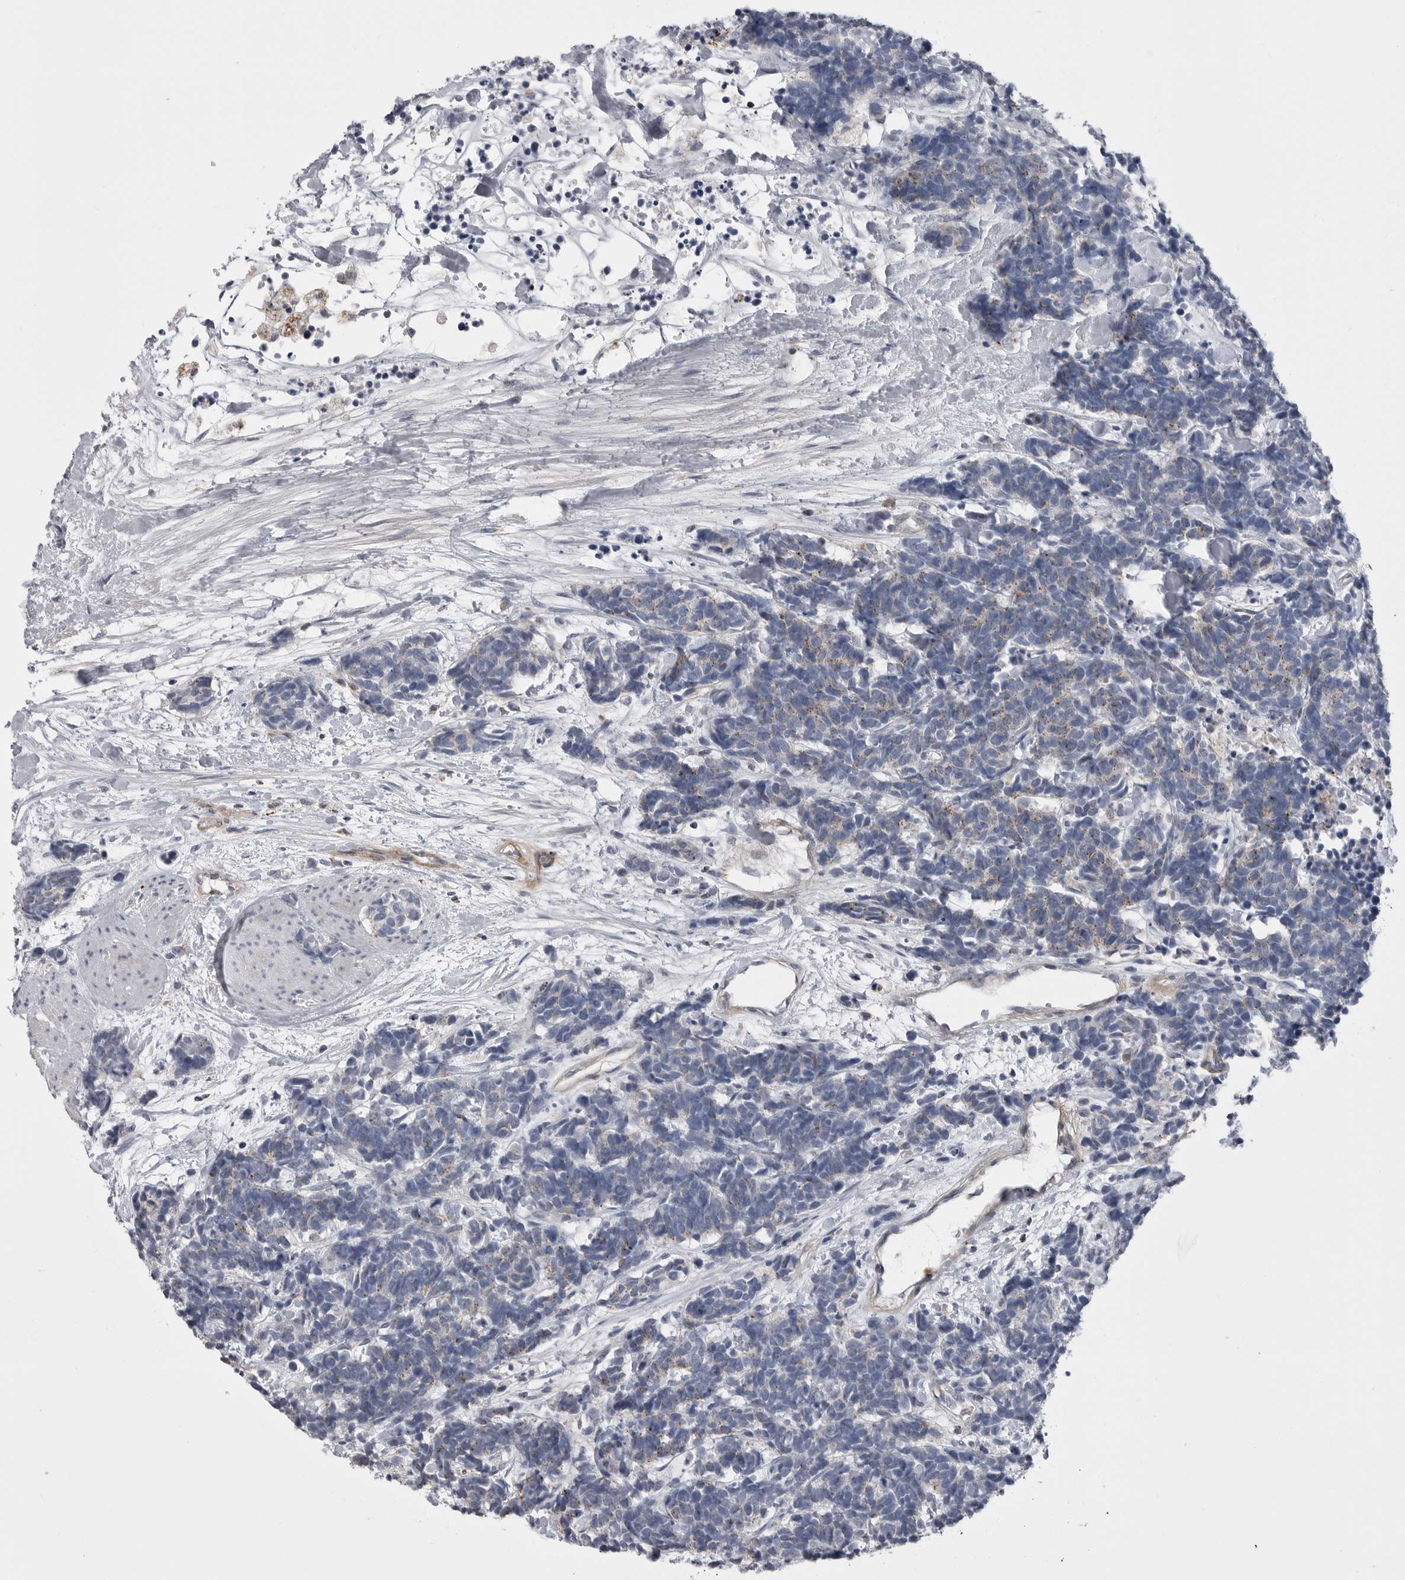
{"staining": {"intensity": "negative", "quantity": "none", "location": "none"}, "tissue": "carcinoid", "cell_type": "Tumor cells", "image_type": "cancer", "snomed": [{"axis": "morphology", "description": "Carcinoma, NOS"}, {"axis": "morphology", "description": "Carcinoid, malignant, NOS"}, {"axis": "topography", "description": "Urinary bladder"}], "caption": "Carcinoid was stained to show a protein in brown. There is no significant staining in tumor cells.", "gene": "PSPN", "patient": {"sex": "male", "age": 57}}